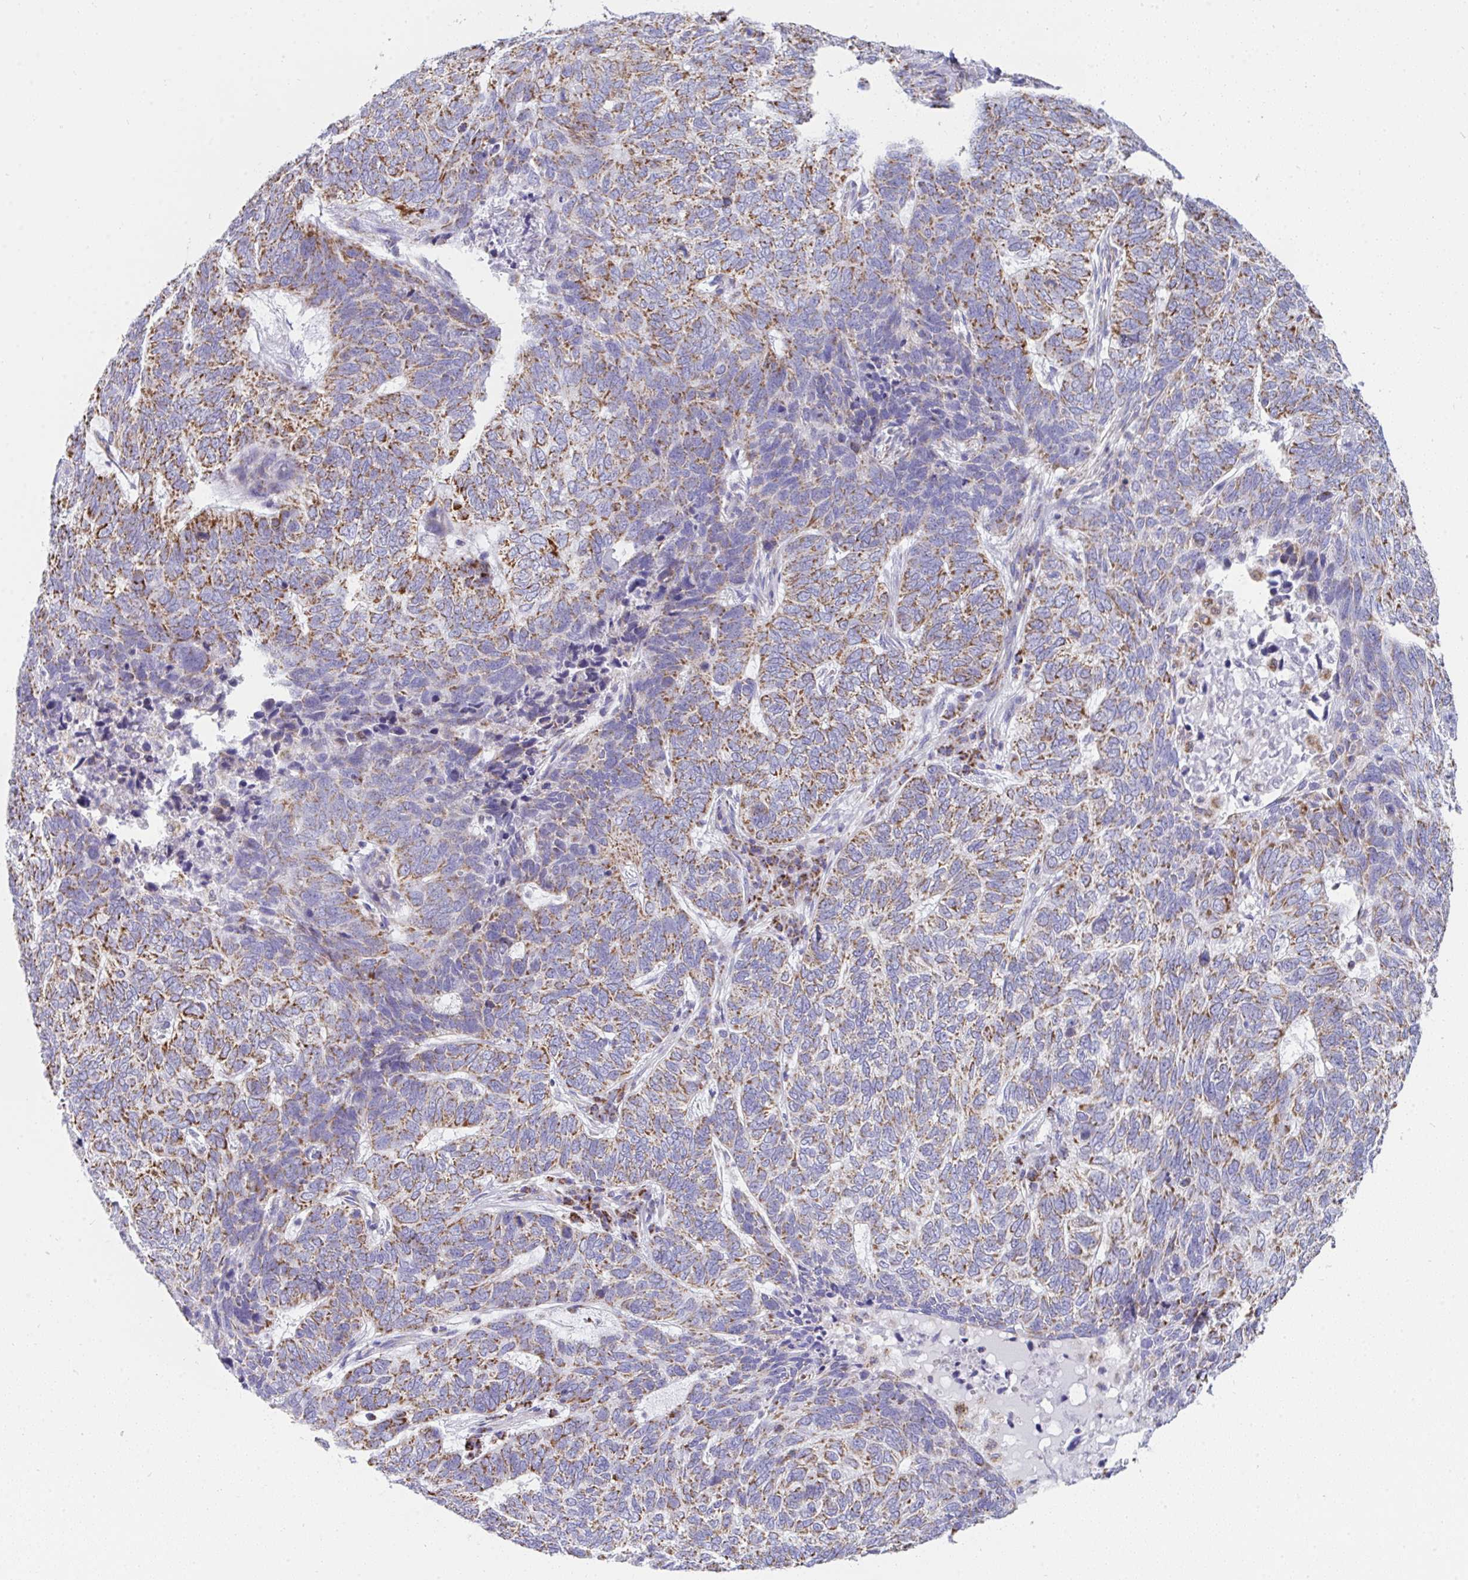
{"staining": {"intensity": "moderate", "quantity": ">75%", "location": "cytoplasmic/membranous"}, "tissue": "skin cancer", "cell_type": "Tumor cells", "image_type": "cancer", "snomed": [{"axis": "morphology", "description": "Basal cell carcinoma"}, {"axis": "topography", "description": "Skin"}], "caption": "High-power microscopy captured an IHC micrograph of basal cell carcinoma (skin), revealing moderate cytoplasmic/membranous expression in approximately >75% of tumor cells. The staining was performed using DAB to visualize the protein expression in brown, while the nuclei were stained in blue with hematoxylin (Magnification: 20x).", "gene": "AIFM1", "patient": {"sex": "female", "age": 65}}